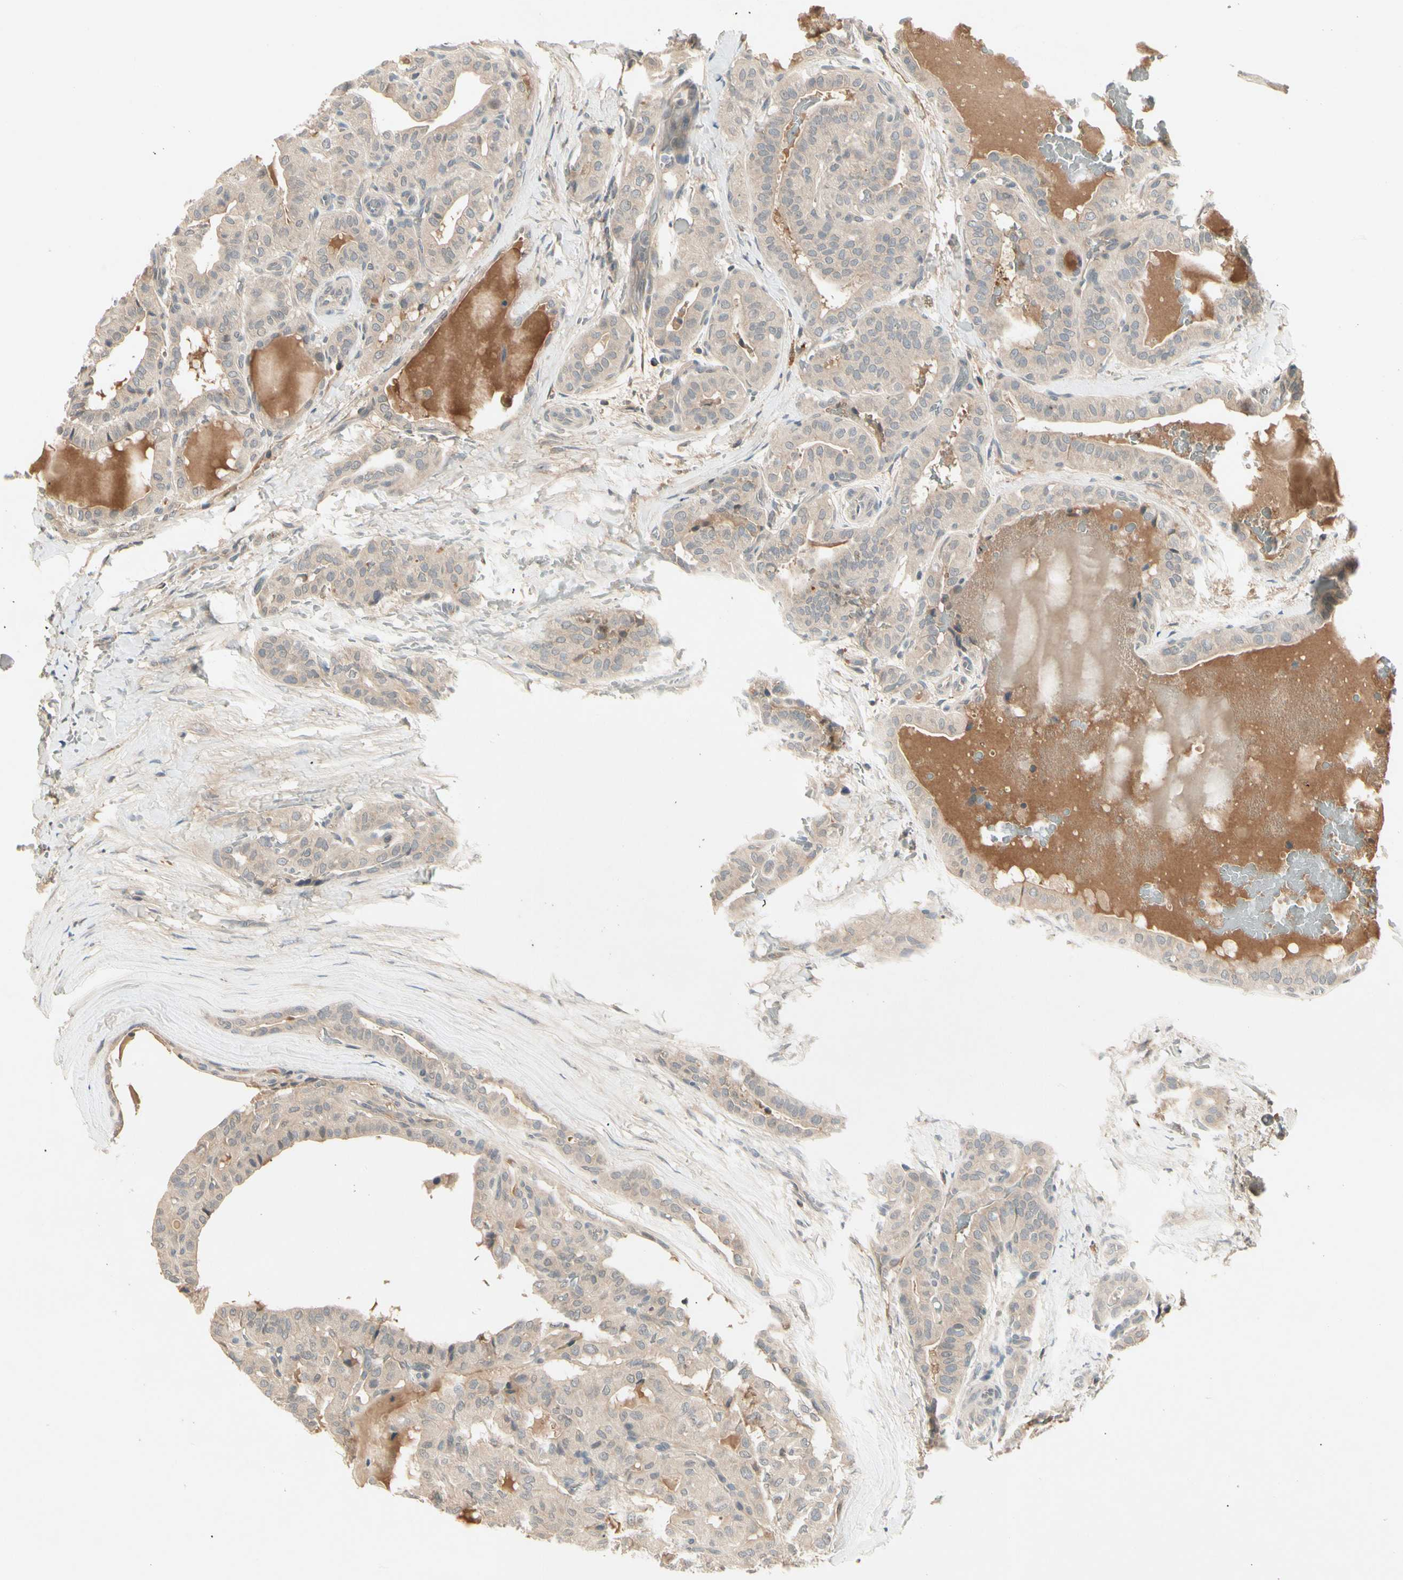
{"staining": {"intensity": "weak", "quantity": ">75%", "location": "cytoplasmic/membranous"}, "tissue": "thyroid cancer", "cell_type": "Tumor cells", "image_type": "cancer", "snomed": [{"axis": "morphology", "description": "Papillary adenocarcinoma, NOS"}, {"axis": "topography", "description": "Thyroid gland"}], "caption": "Immunohistochemistry (IHC) (DAB) staining of human thyroid papillary adenocarcinoma shows weak cytoplasmic/membranous protein staining in approximately >75% of tumor cells. Nuclei are stained in blue.", "gene": "CCL4", "patient": {"sex": "male", "age": 77}}